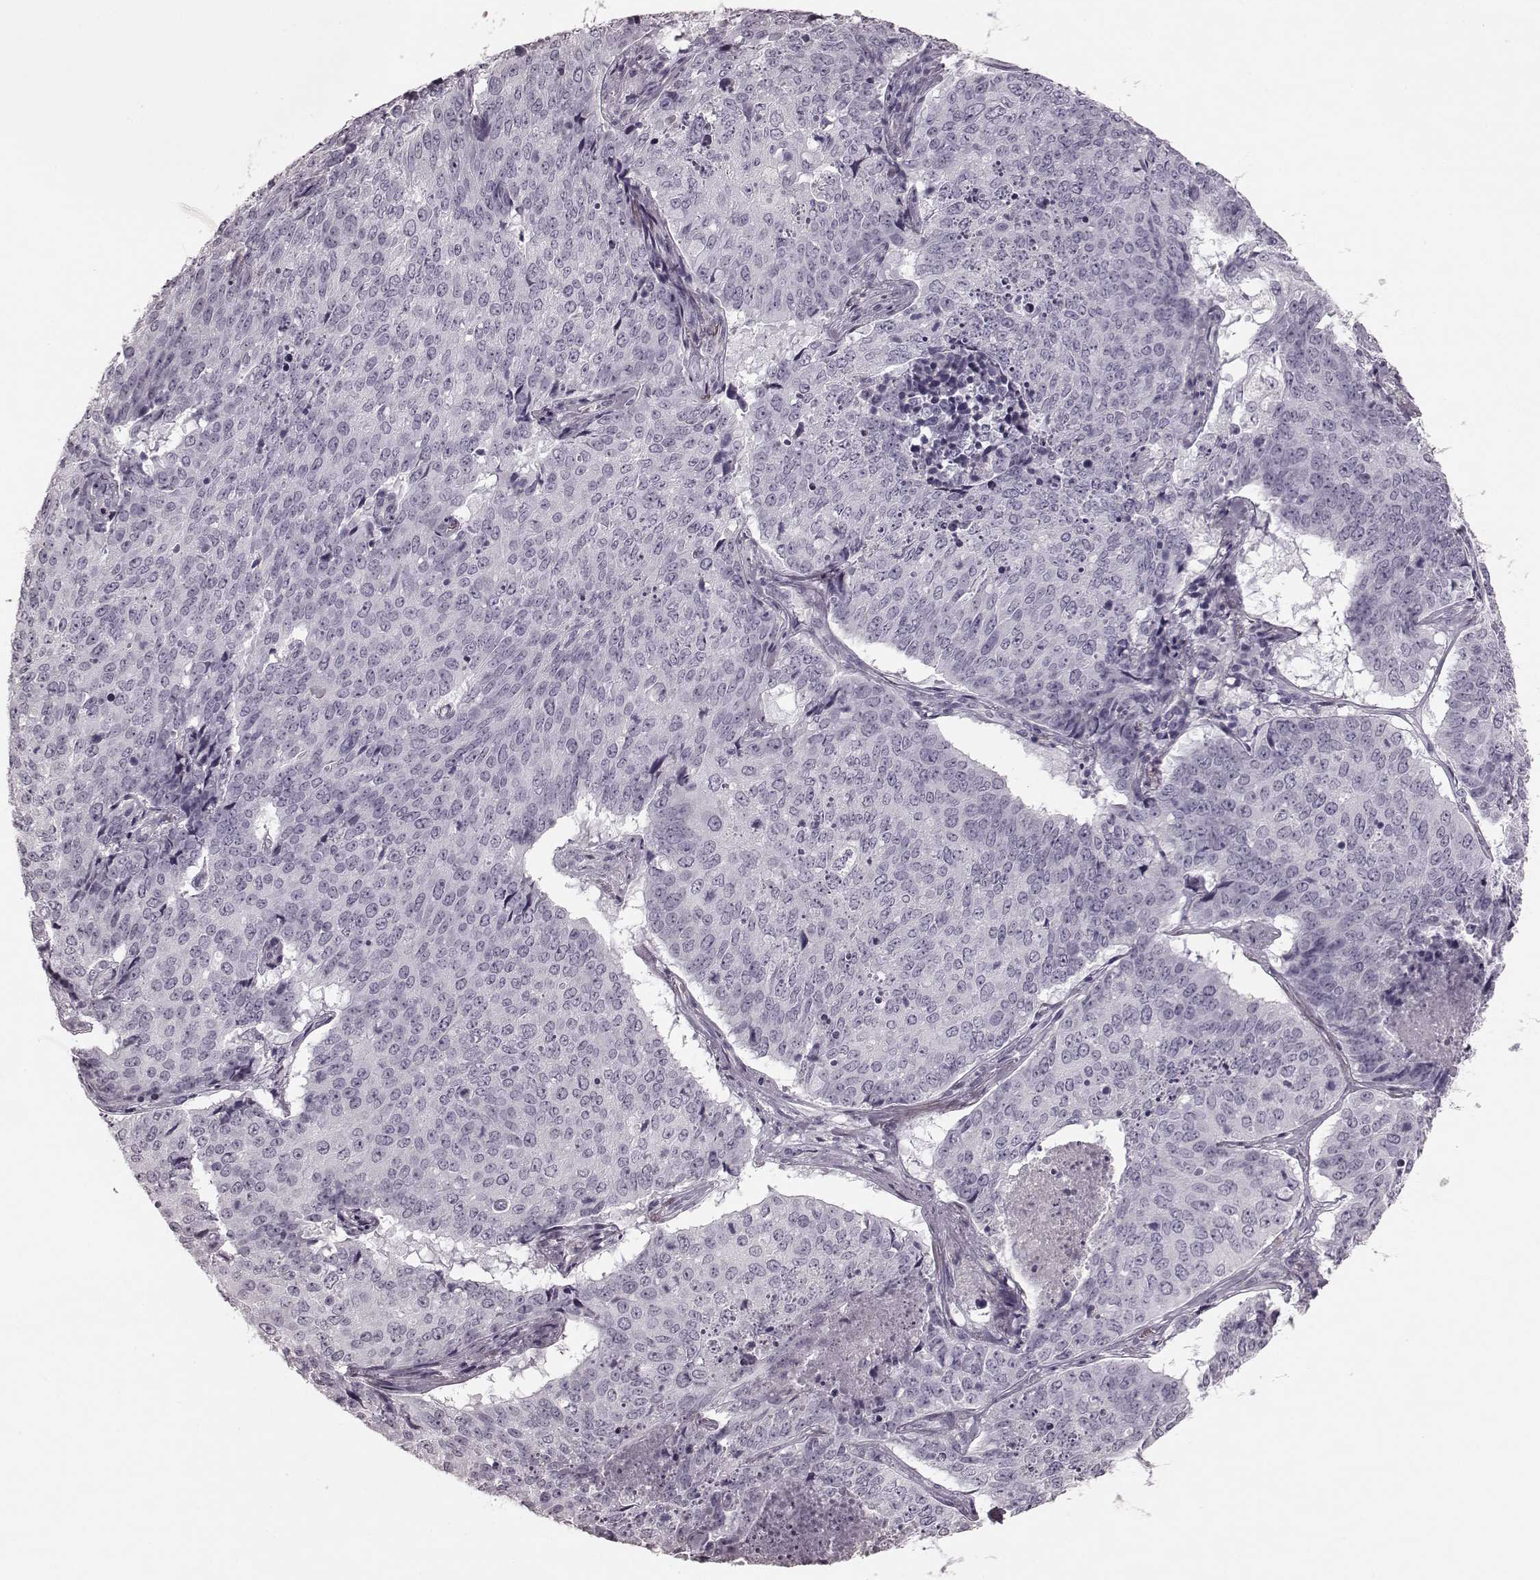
{"staining": {"intensity": "negative", "quantity": "none", "location": "none"}, "tissue": "lung cancer", "cell_type": "Tumor cells", "image_type": "cancer", "snomed": [{"axis": "morphology", "description": "Normal tissue, NOS"}, {"axis": "morphology", "description": "Squamous cell carcinoma, NOS"}, {"axis": "topography", "description": "Bronchus"}, {"axis": "topography", "description": "Lung"}], "caption": "Immunohistochemistry image of human squamous cell carcinoma (lung) stained for a protein (brown), which shows no staining in tumor cells.", "gene": "TRPM1", "patient": {"sex": "male", "age": 64}}